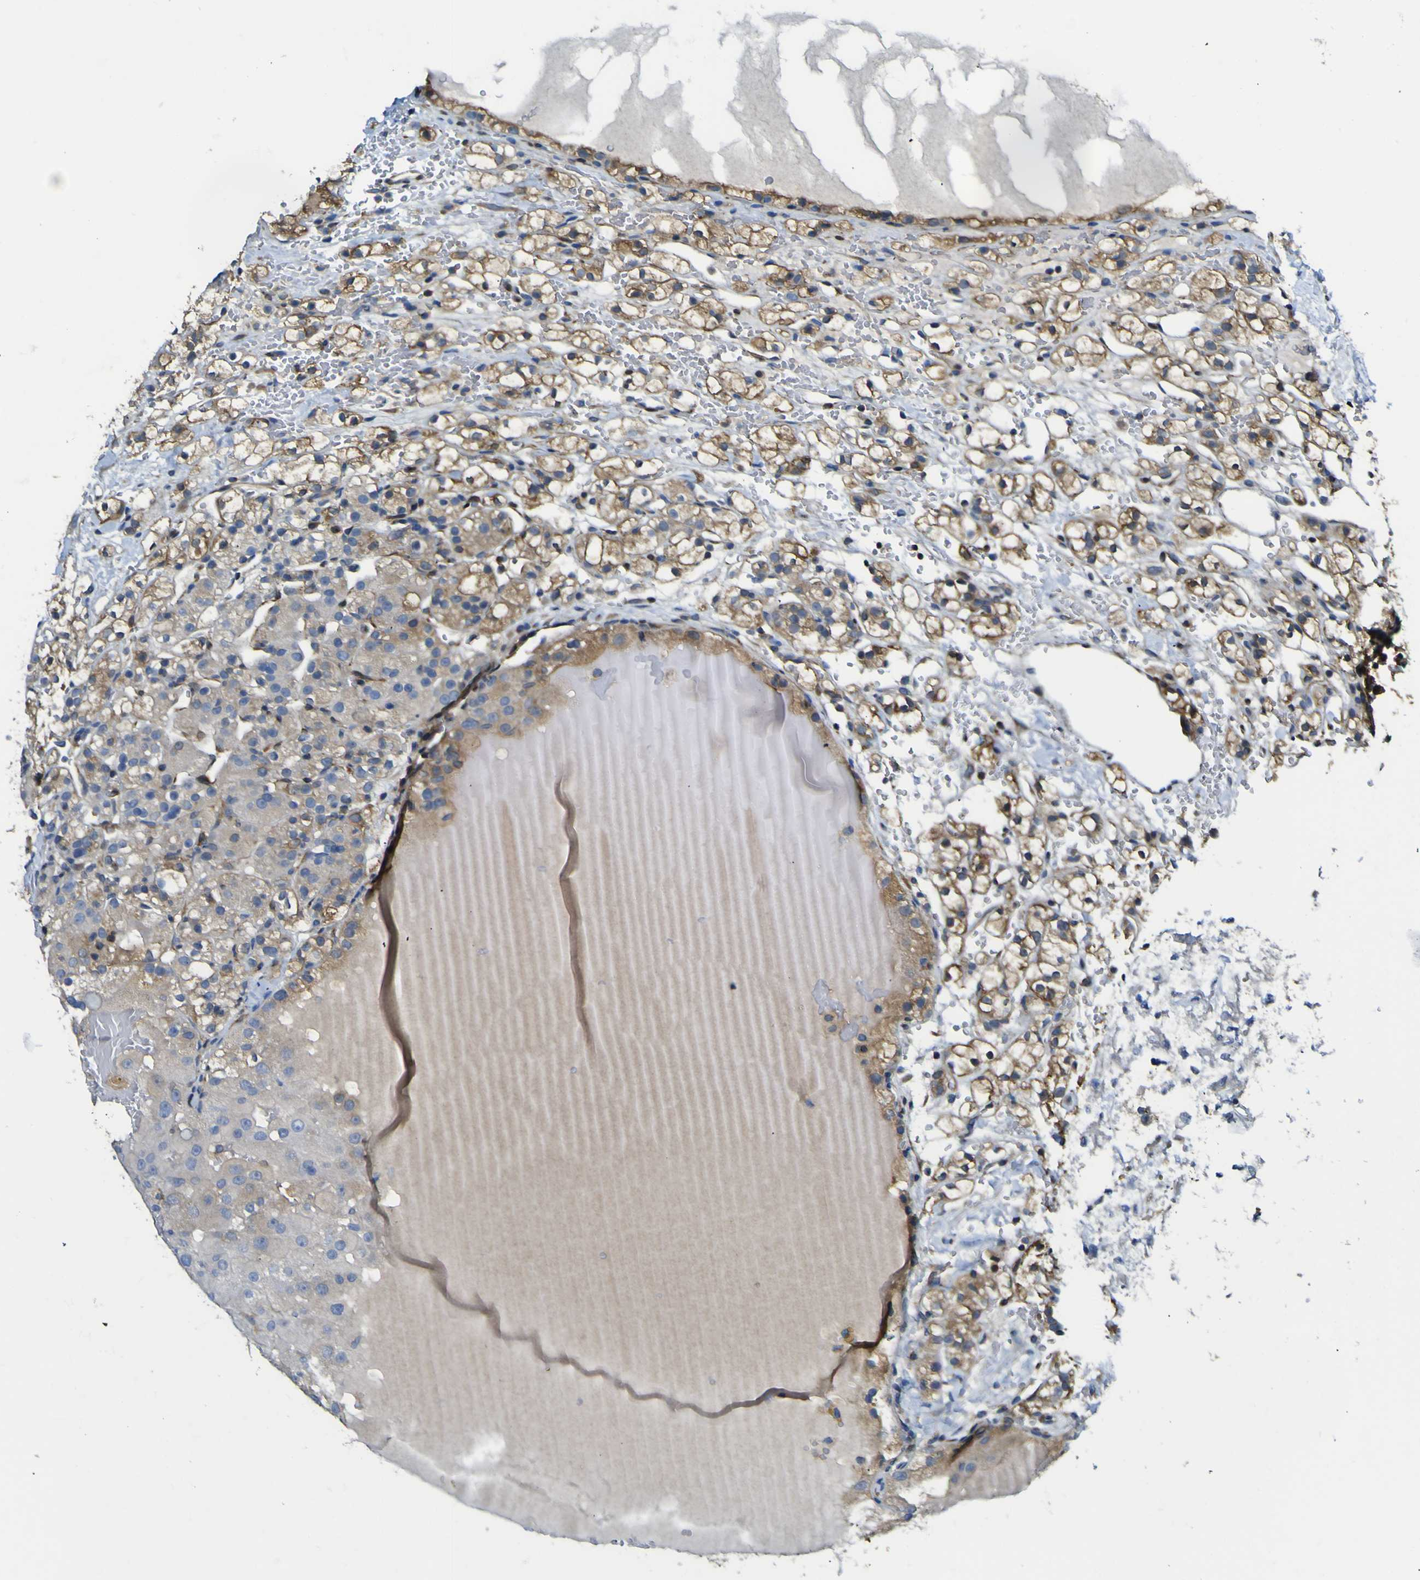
{"staining": {"intensity": "moderate", "quantity": "25%-75%", "location": "cytoplasmic/membranous"}, "tissue": "renal cancer", "cell_type": "Tumor cells", "image_type": "cancer", "snomed": [{"axis": "morphology", "description": "Adenocarcinoma, NOS"}, {"axis": "topography", "description": "Kidney"}], "caption": "Moderate cytoplasmic/membranous protein expression is appreciated in approximately 25%-75% of tumor cells in renal adenocarcinoma.", "gene": "EML2", "patient": {"sex": "male", "age": 61}}